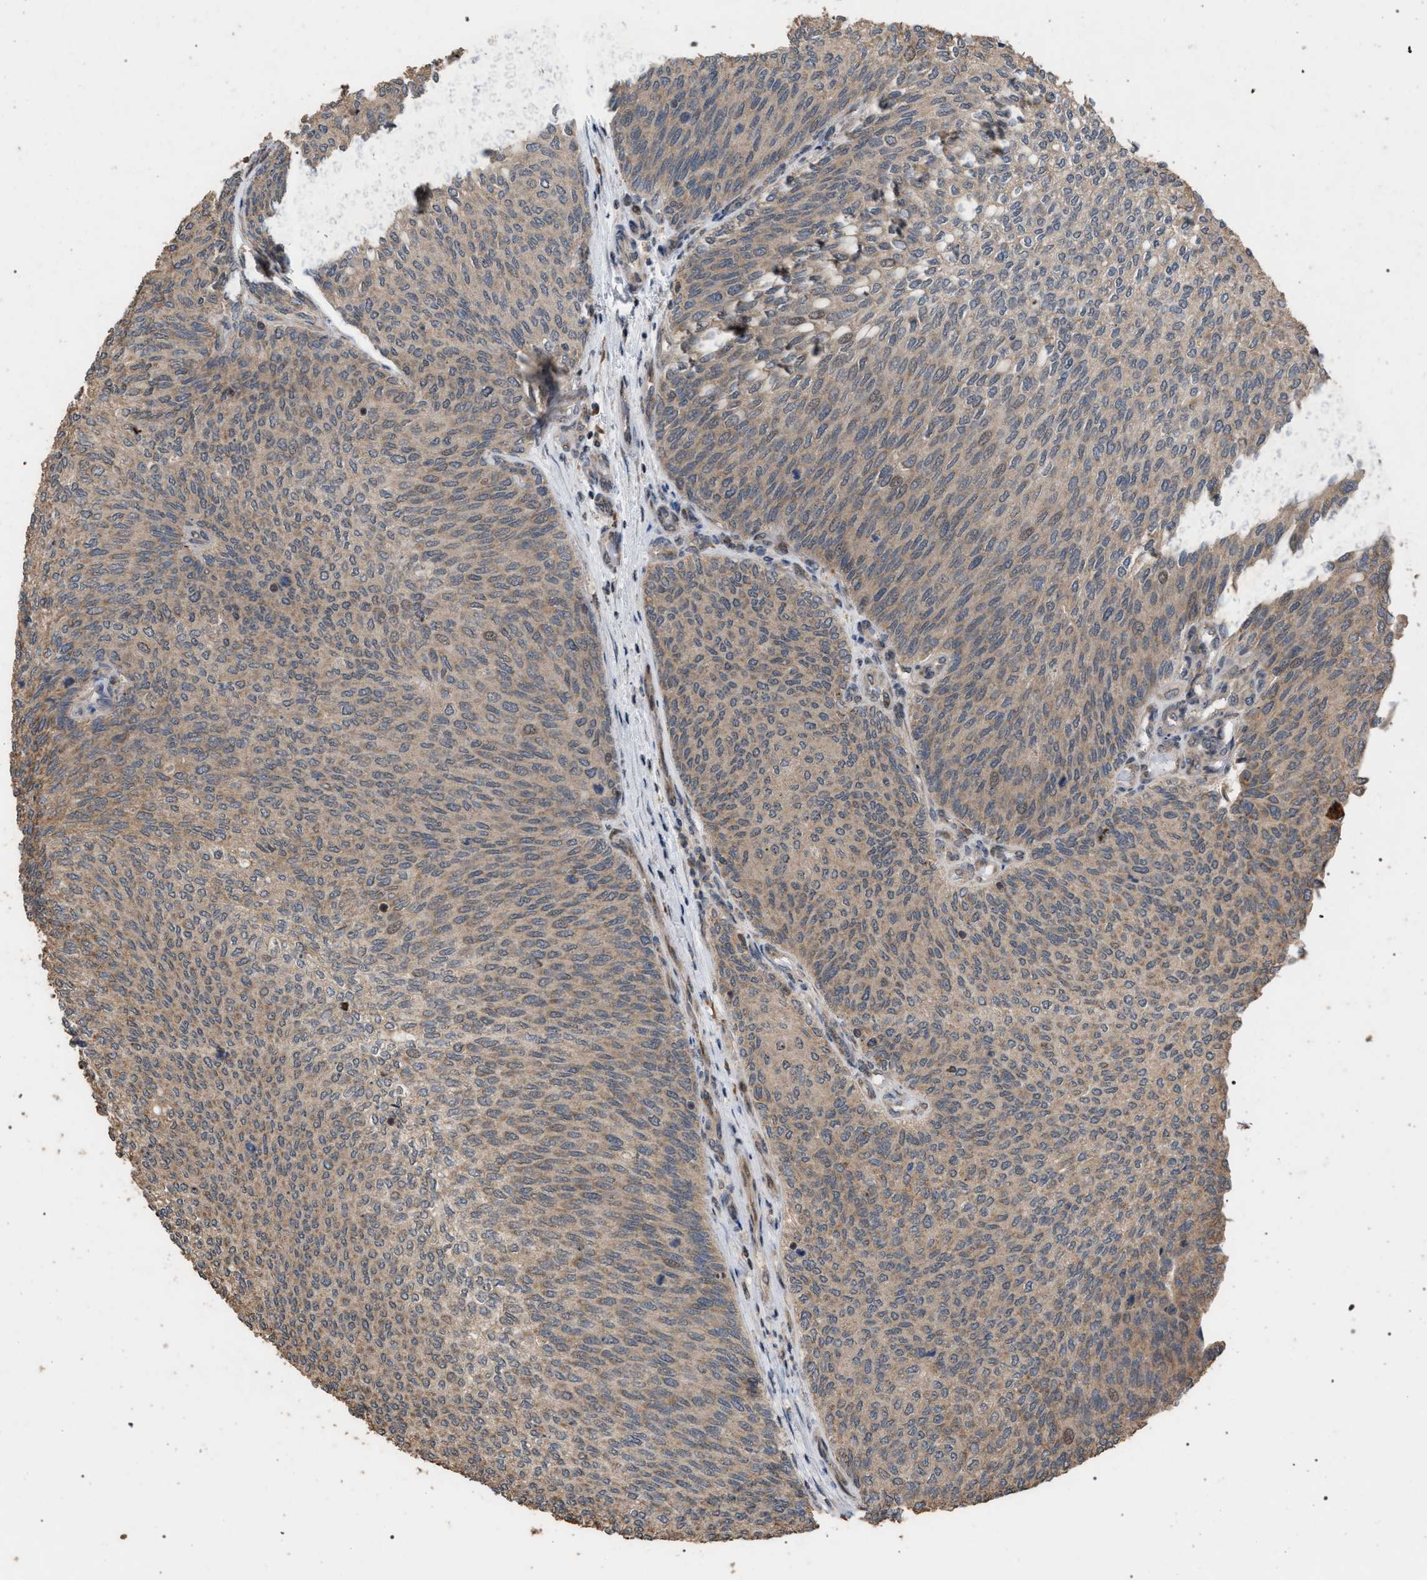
{"staining": {"intensity": "moderate", "quantity": ">75%", "location": "cytoplasmic/membranous"}, "tissue": "urothelial cancer", "cell_type": "Tumor cells", "image_type": "cancer", "snomed": [{"axis": "morphology", "description": "Urothelial carcinoma, Low grade"}, {"axis": "topography", "description": "Urinary bladder"}], "caption": "A micrograph showing moderate cytoplasmic/membranous positivity in approximately >75% of tumor cells in urothelial cancer, as visualized by brown immunohistochemical staining.", "gene": "NAA35", "patient": {"sex": "female", "age": 79}}